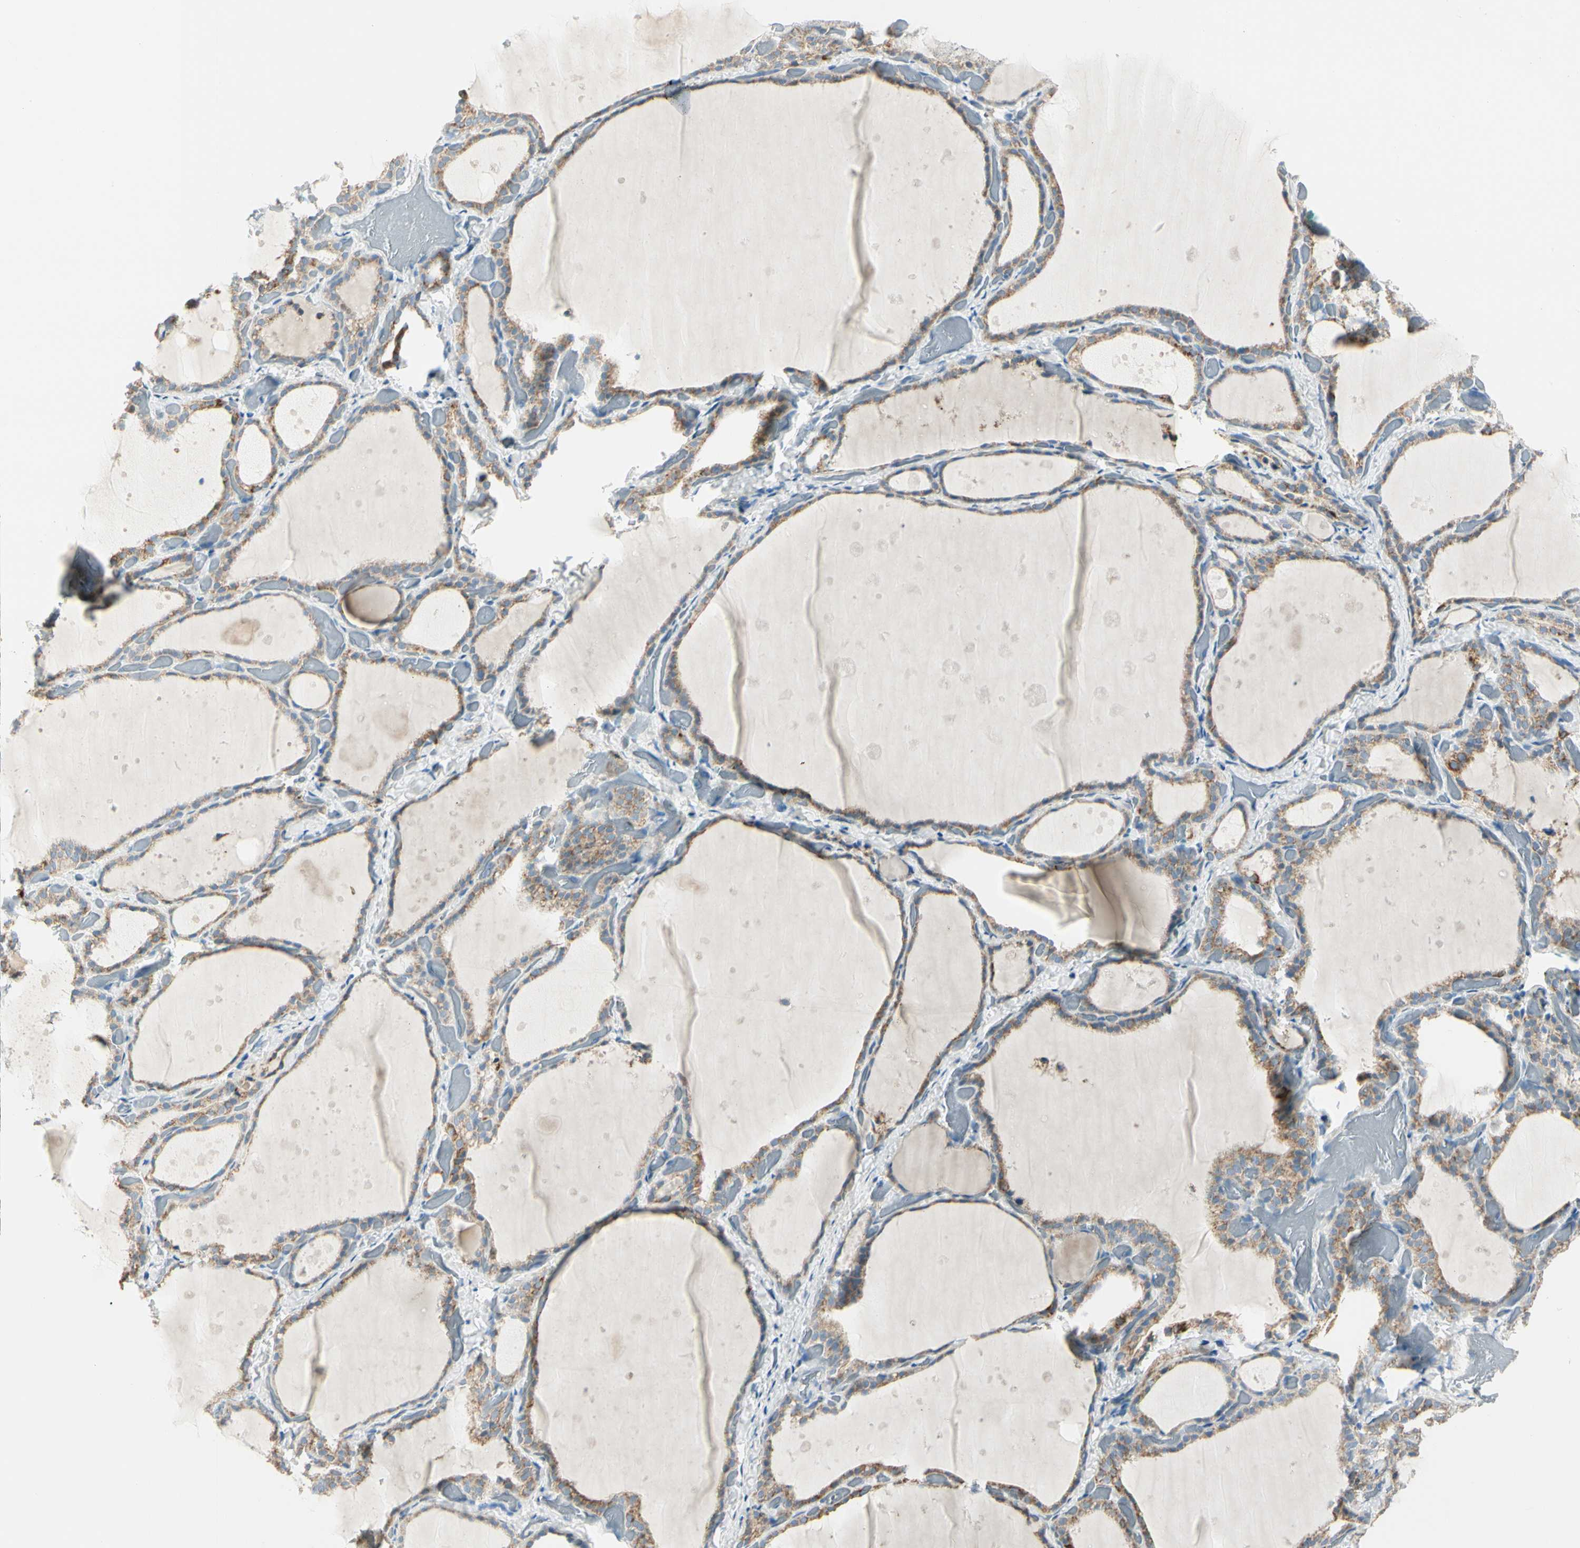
{"staining": {"intensity": "weak", "quantity": ">75%", "location": "cytoplasmic/membranous"}, "tissue": "thyroid gland", "cell_type": "Glandular cells", "image_type": "normal", "snomed": [{"axis": "morphology", "description": "Normal tissue, NOS"}, {"axis": "topography", "description": "Thyroid gland"}], "caption": "Protein staining of normal thyroid gland displays weak cytoplasmic/membranous expression in approximately >75% of glandular cells.", "gene": "SLC6A15", "patient": {"sex": "female", "age": 44}}